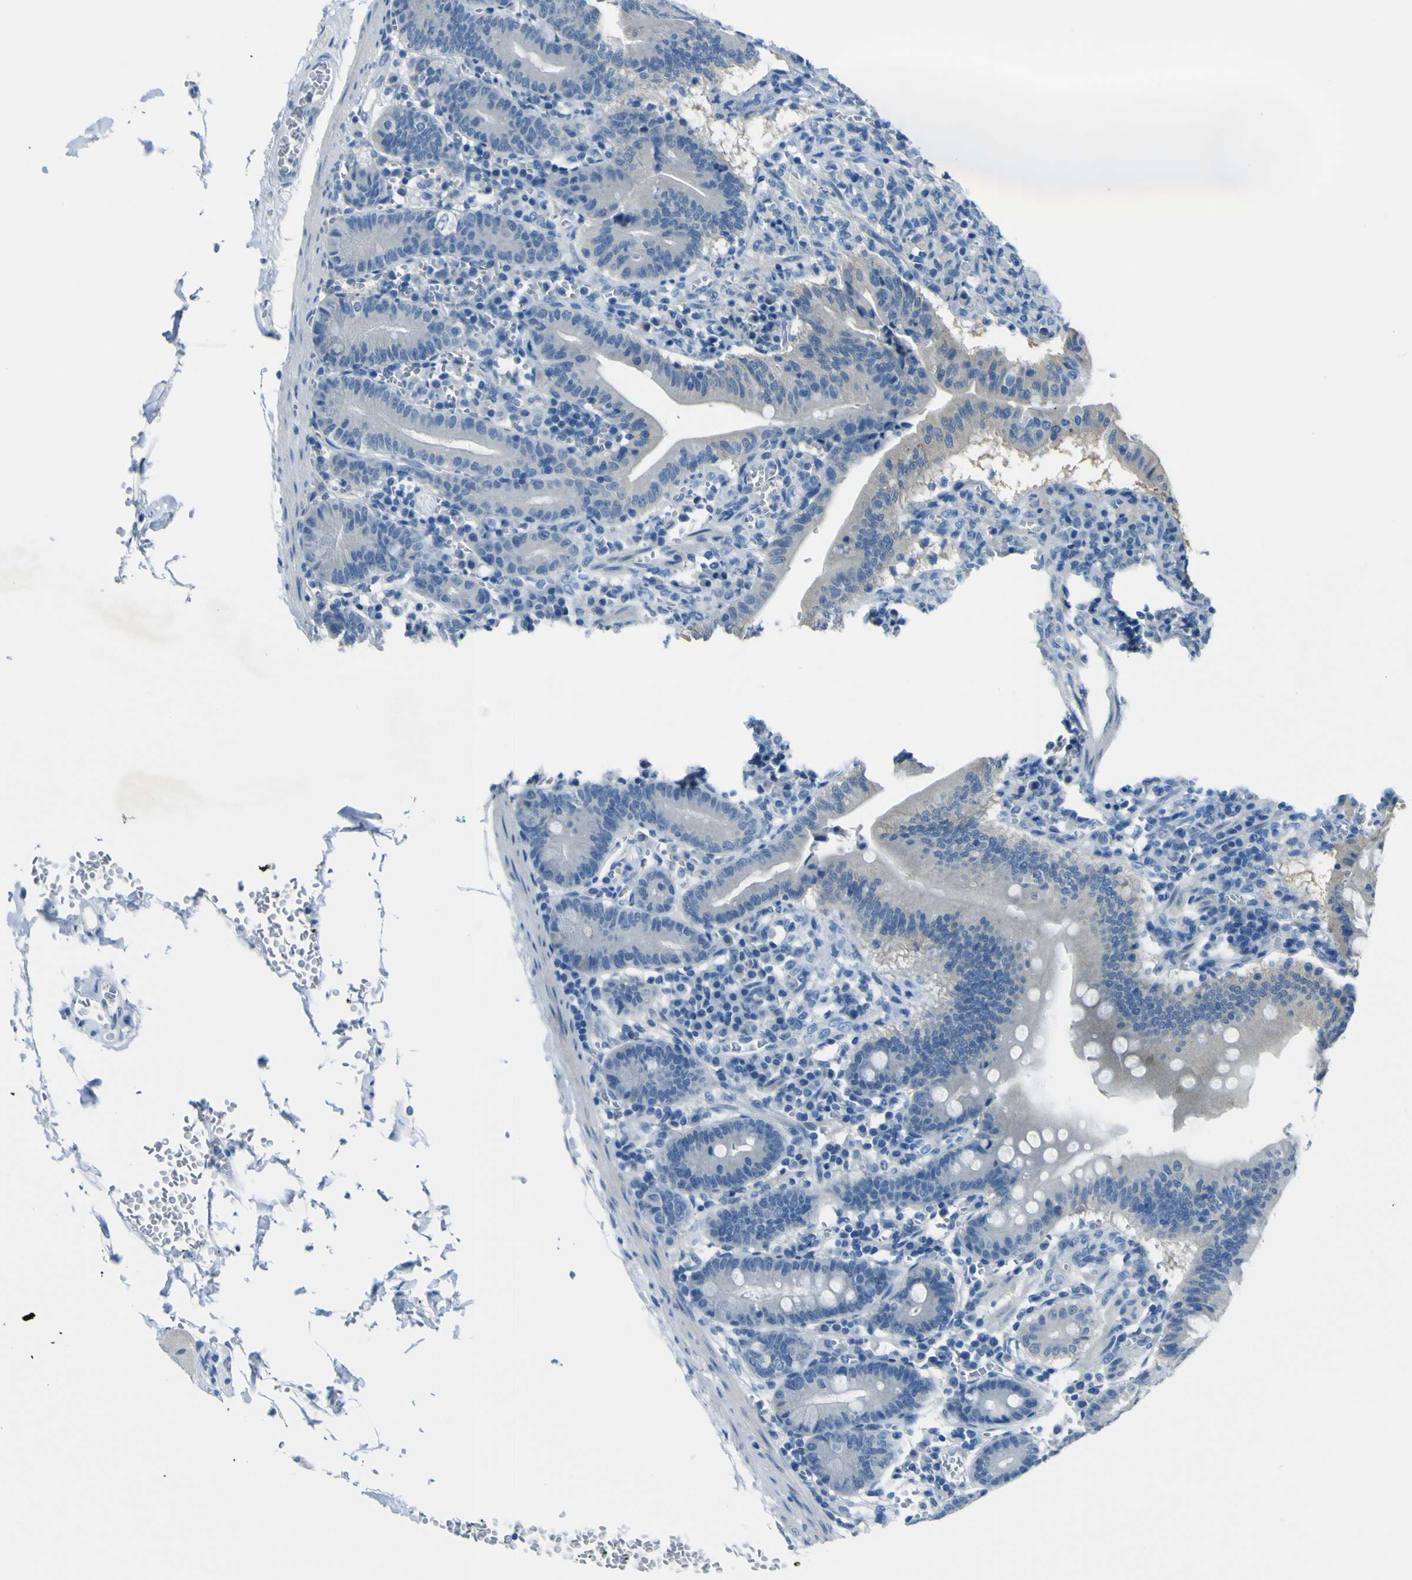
{"staining": {"intensity": "negative", "quantity": "none", "location": "none"}, "tissue": "small intestine", "cell_type": "Glandular cells", "image_type": "normal", "snomed": [{"axis": "morphology", "description": "Normal tissue, NOS"}, {"axis": "topography", "description": "Small intestine"}], "caption": "DAB immunohistochemical staining of normal small intestine reveals no significant staining in glandular cells.", "gene": "PHKG1", "patient": {"sex": "male", "age": 71}}